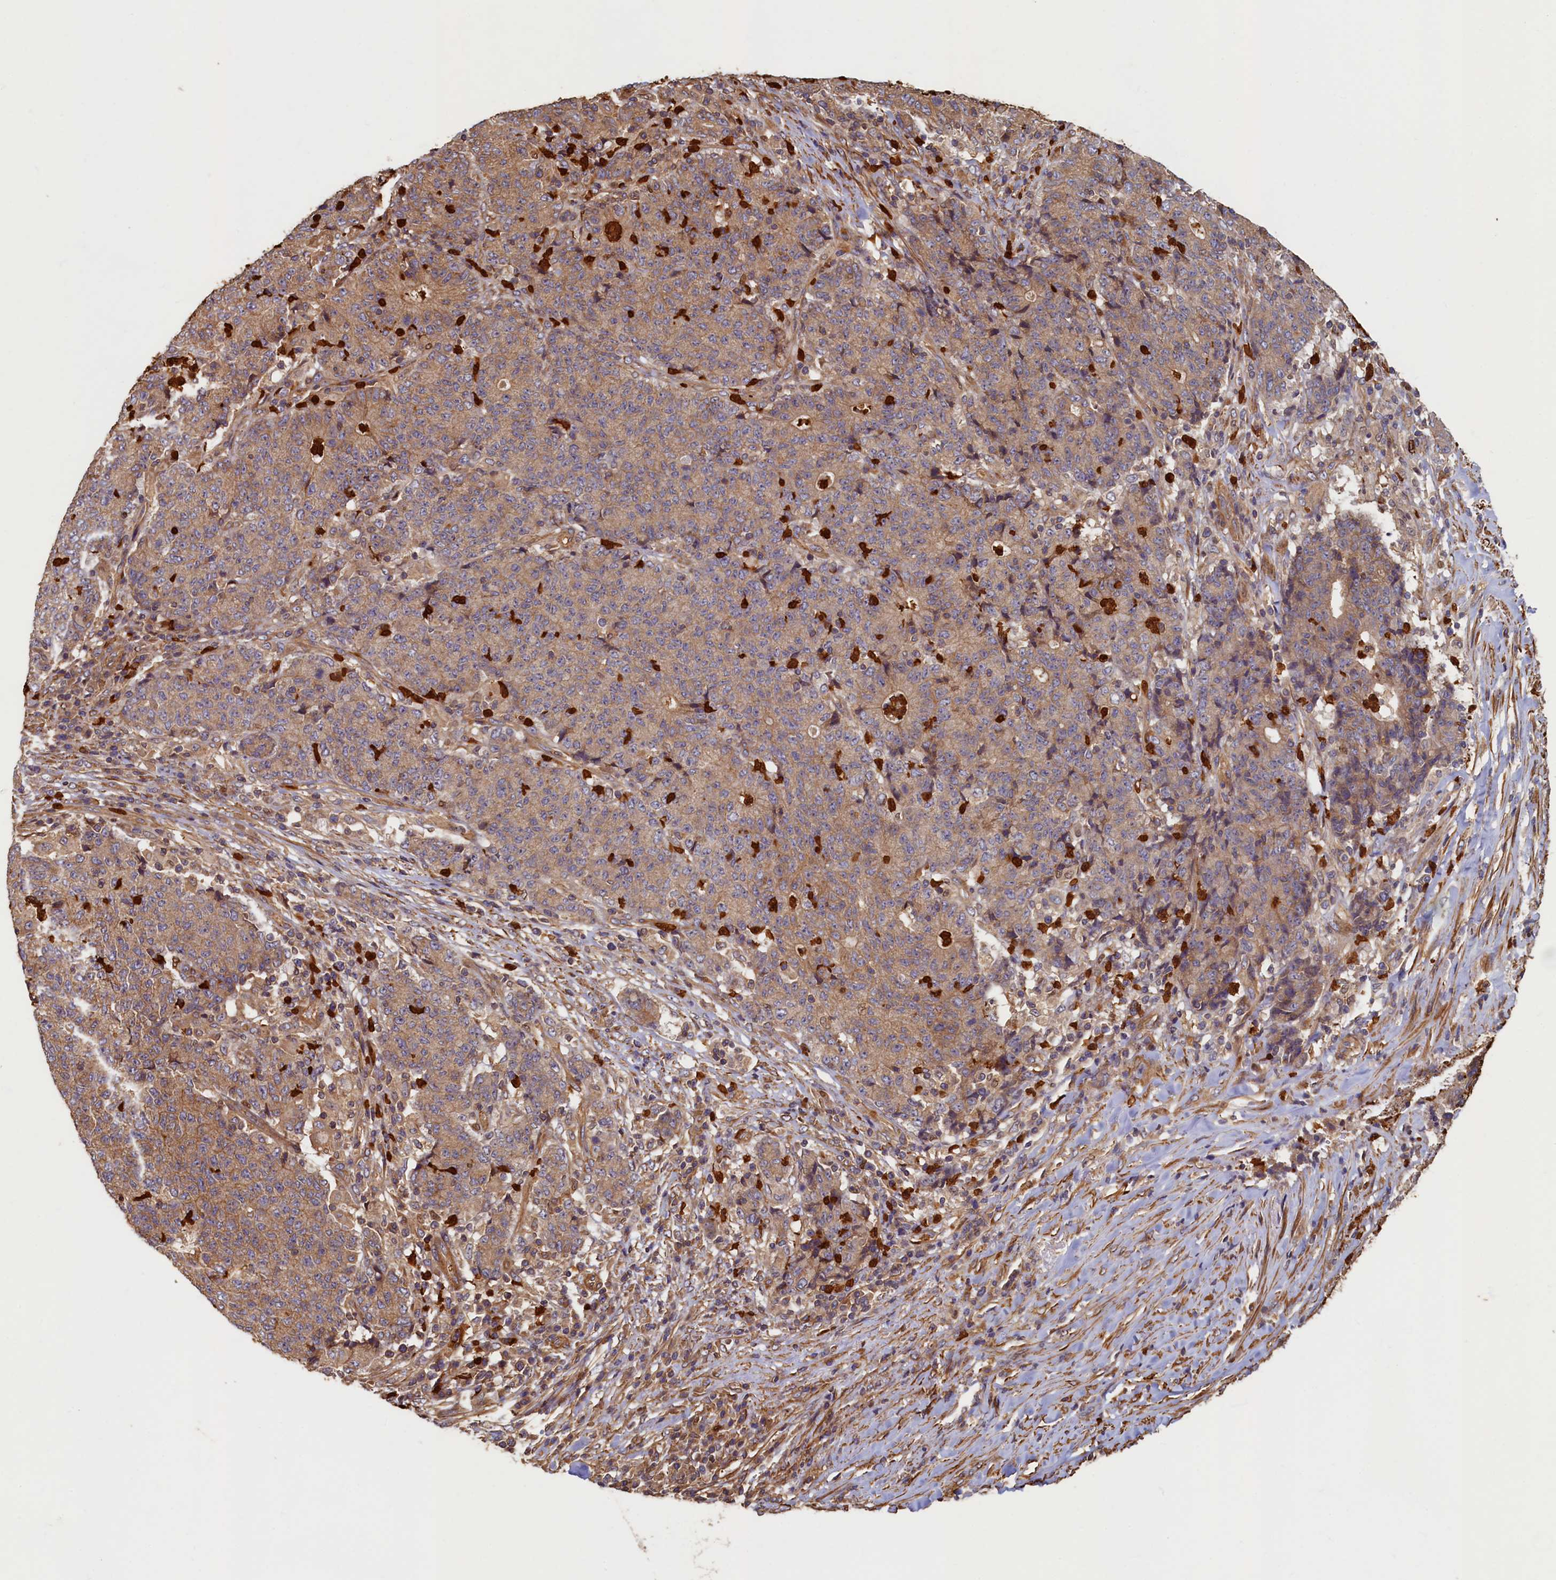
{"staining": {"intensity": "moderate", "quantity": ">75%", "location": "cytoplasmic/membranous"}, "tissue": "colorectal cancer", "cell_type": "Tumor cells", "image_type": "cancer", "snomed": [{"axis": "morphology", "description": "Adenocarcinoma, NOS"}, {"axis": "topography", "description": "Colon"}], "caption": "DAB (3,3'-diaminobenzidine) immunohistochemical staining of colorectal cancer (adenocarcinoma) displays moderate cytoplasmic/membranous protein staining in approximately >75% of tumor cells. The staining was performed using DAB, with brown indicating positive protein expression. Nuclei are stained blue with hematoxylin.", "gene": "CCDC102B", "patient": {"sex": "female", "age": 75}}